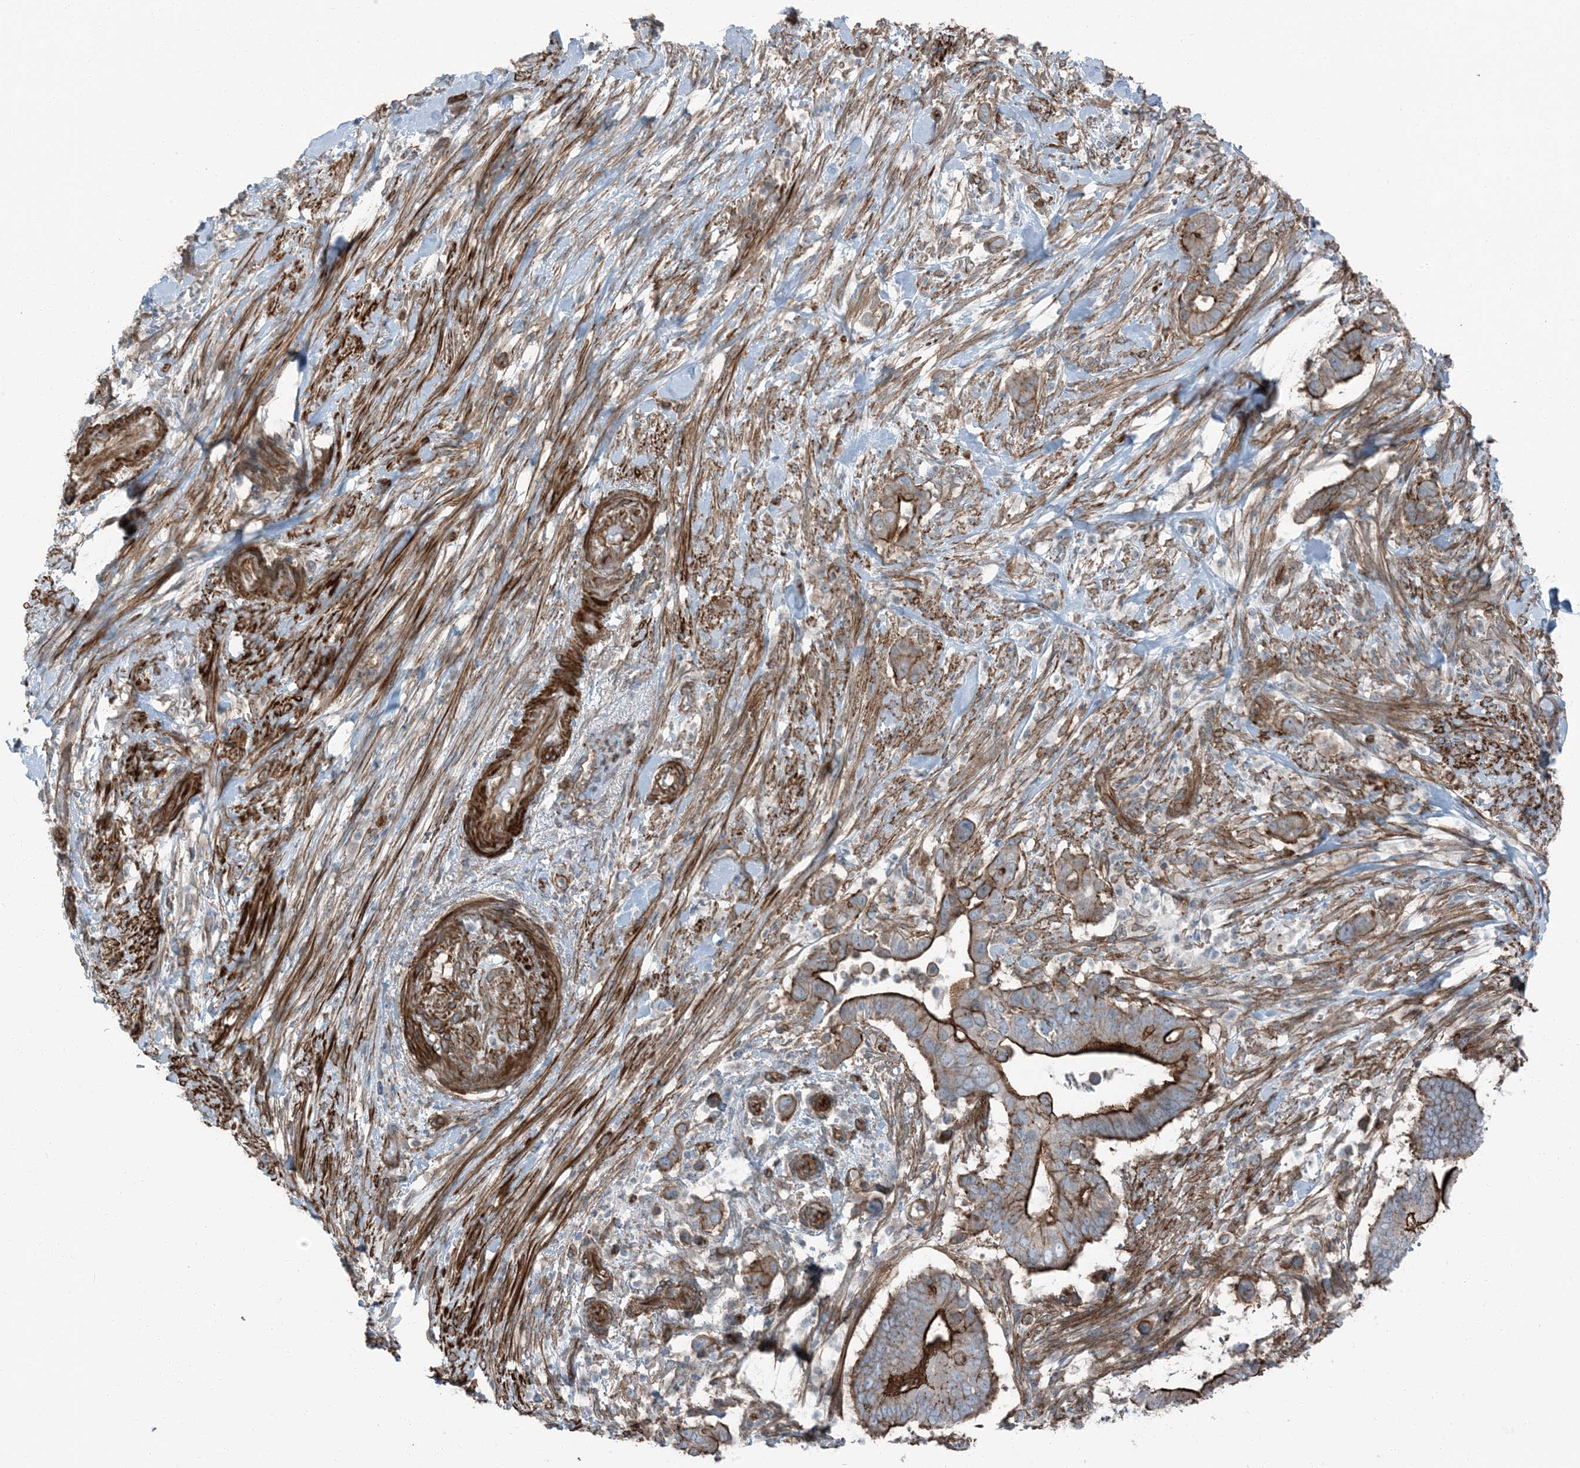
{"staining": {"intensity": "strong", "quantity": "25%-75%", "location": "cytoplasmic/membranous"}, "tissue": "pancreatic cancer", "cell_type": "Tumor cells", "image_type": "cancer", "snomed": [{"axis": "morphology", "description": "Adenocarcinoma, NOS"}, {"axis": "topography", "description": "Pancreas"}], "caption": "Human adenocarcinoma (pancreatic) stained with a brown dye shows strong cytoplasmic/membranous positive staining in about 25%-75% of tumor cells.", "gene": "ZFP90", "patient": {"sex": "male", "age": 68}}